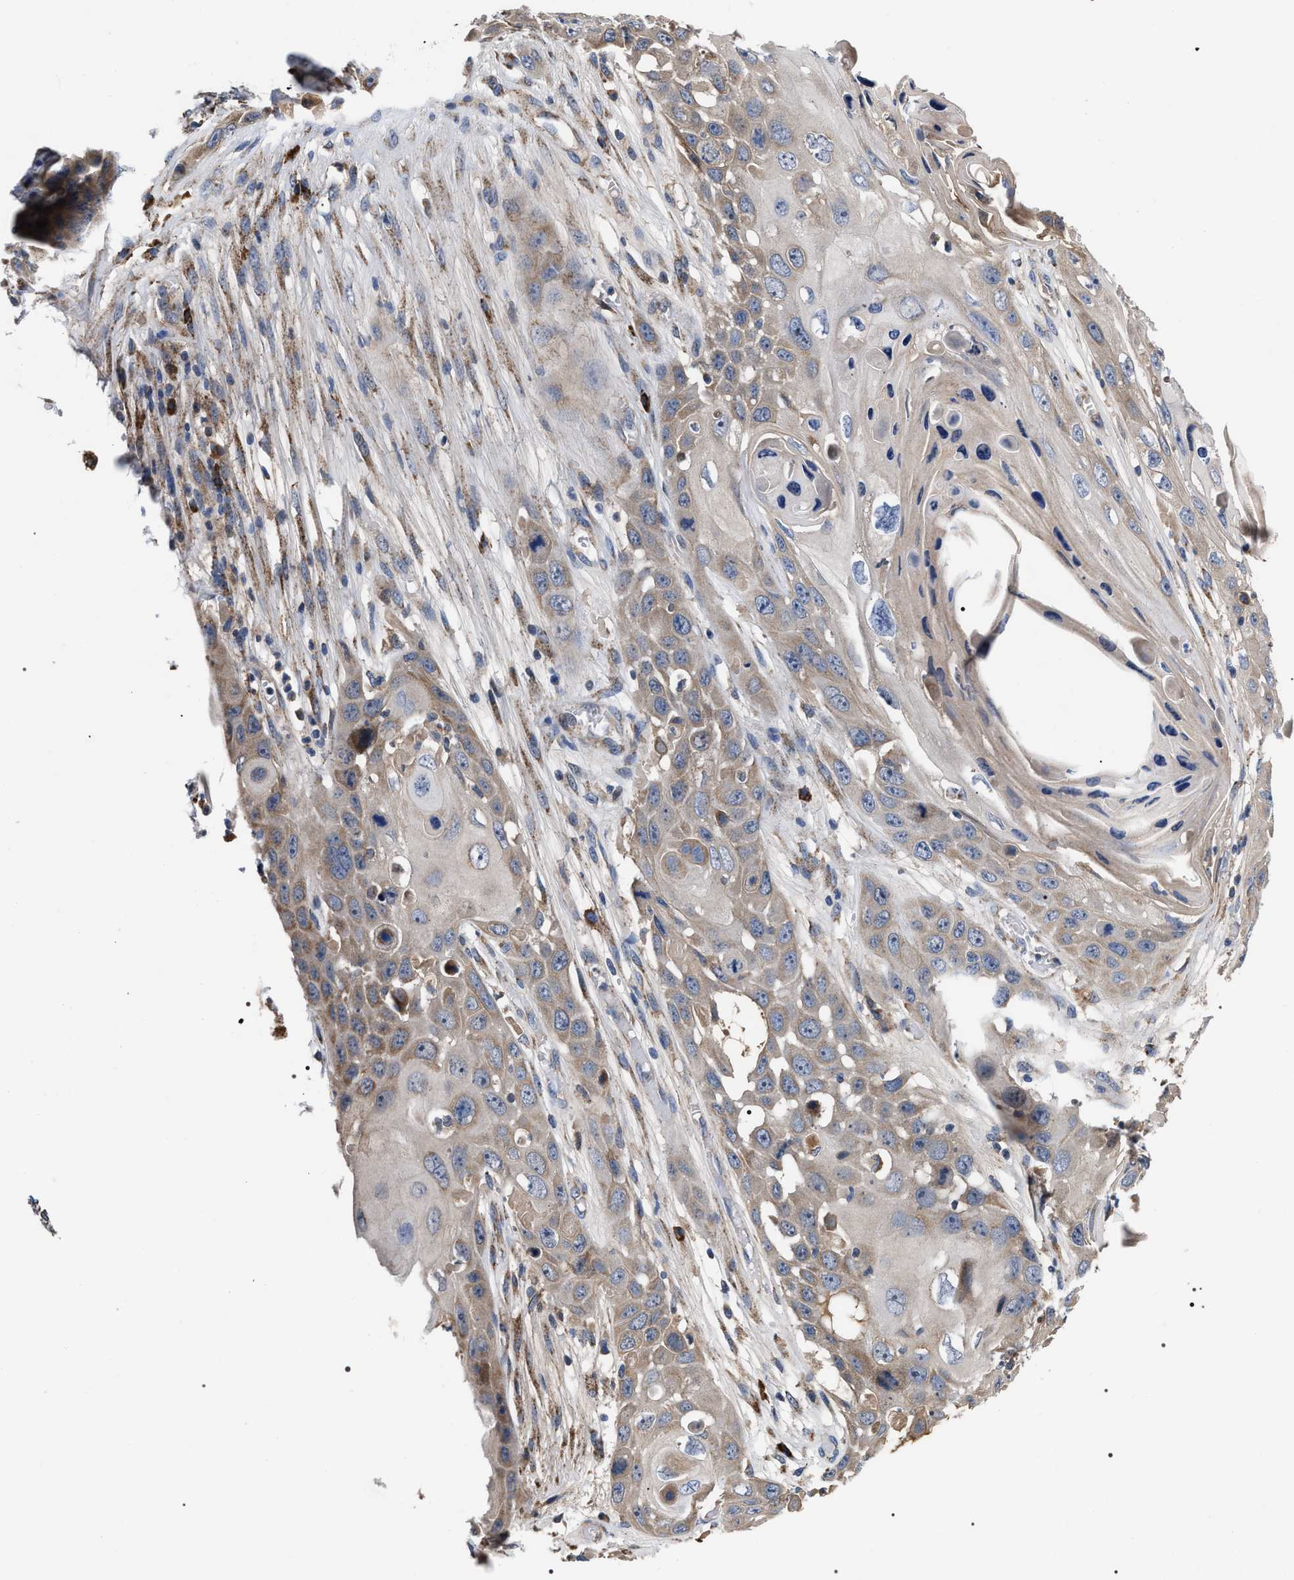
{"staining": {"intensity": "weak", "quantity": ">75%", "location": "cytoplasmic/membranous"}, "tissue": "skin cancer", "cell_type": "Tumor cells", "image_type": "cancer", "snomed": [{"axis": "morphology", "description": "Squamous cell carcinoma, NOS"}, {"axis": "topography", "description": "Skin"}], "caption": "There is low levels of weak cytoplasmic/membranous expression in tumor cells of squamous cell carcinoma (skin), as demonstrated by immunohistochemical staining (brown color).", "gene": "MACC1", "patient": {"sex": "male", "age": 55}}